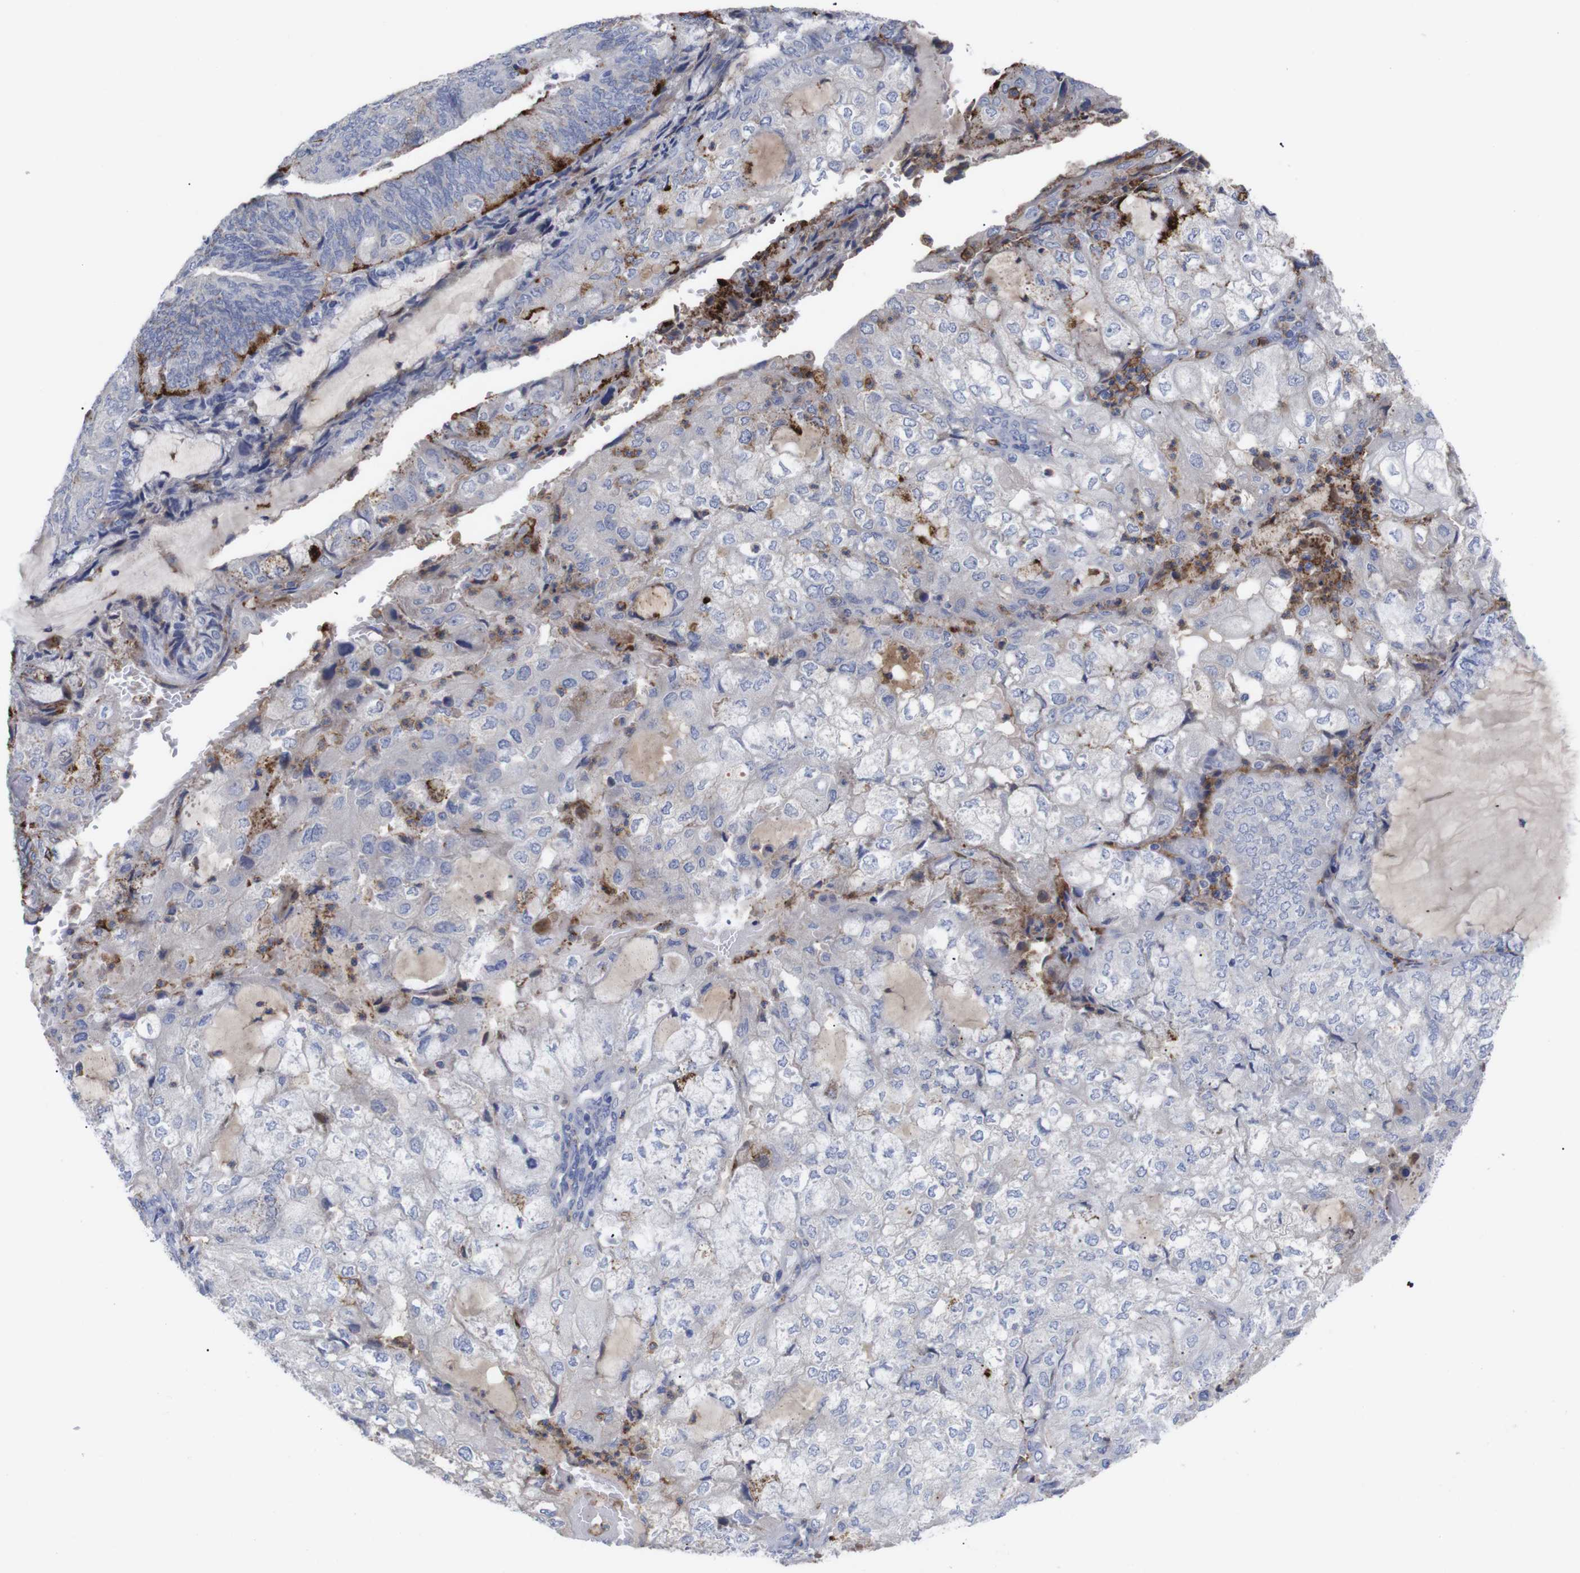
{"staining": {"intensity": "strong", "quantity": "<25%", "location": "cytoplasmic/membranous"}, "tissue": "endometrial cancer", "cell_type": "Tumor cells", "image_type": "cancer", "snomed": [{"axis": "morphology", "description": "Adenocarcinoma, NOS"}, {"axis": "topography", "description": "Endometrium"}], "caption": "Immunohistochemical staining of human endometrial adenocarcinoma demonstrates medium levels of strong cytoplasmic/membranous staining in about <25% of tumor cells. The staining is performed using DAB (3,3'-diaminobenzidine) brown chromogen to label protein expression. The nuclei are counter-stained blue using hematoxylin.", "gene": "C5AR1", "patient": {"sex": "female", "age": 81}}